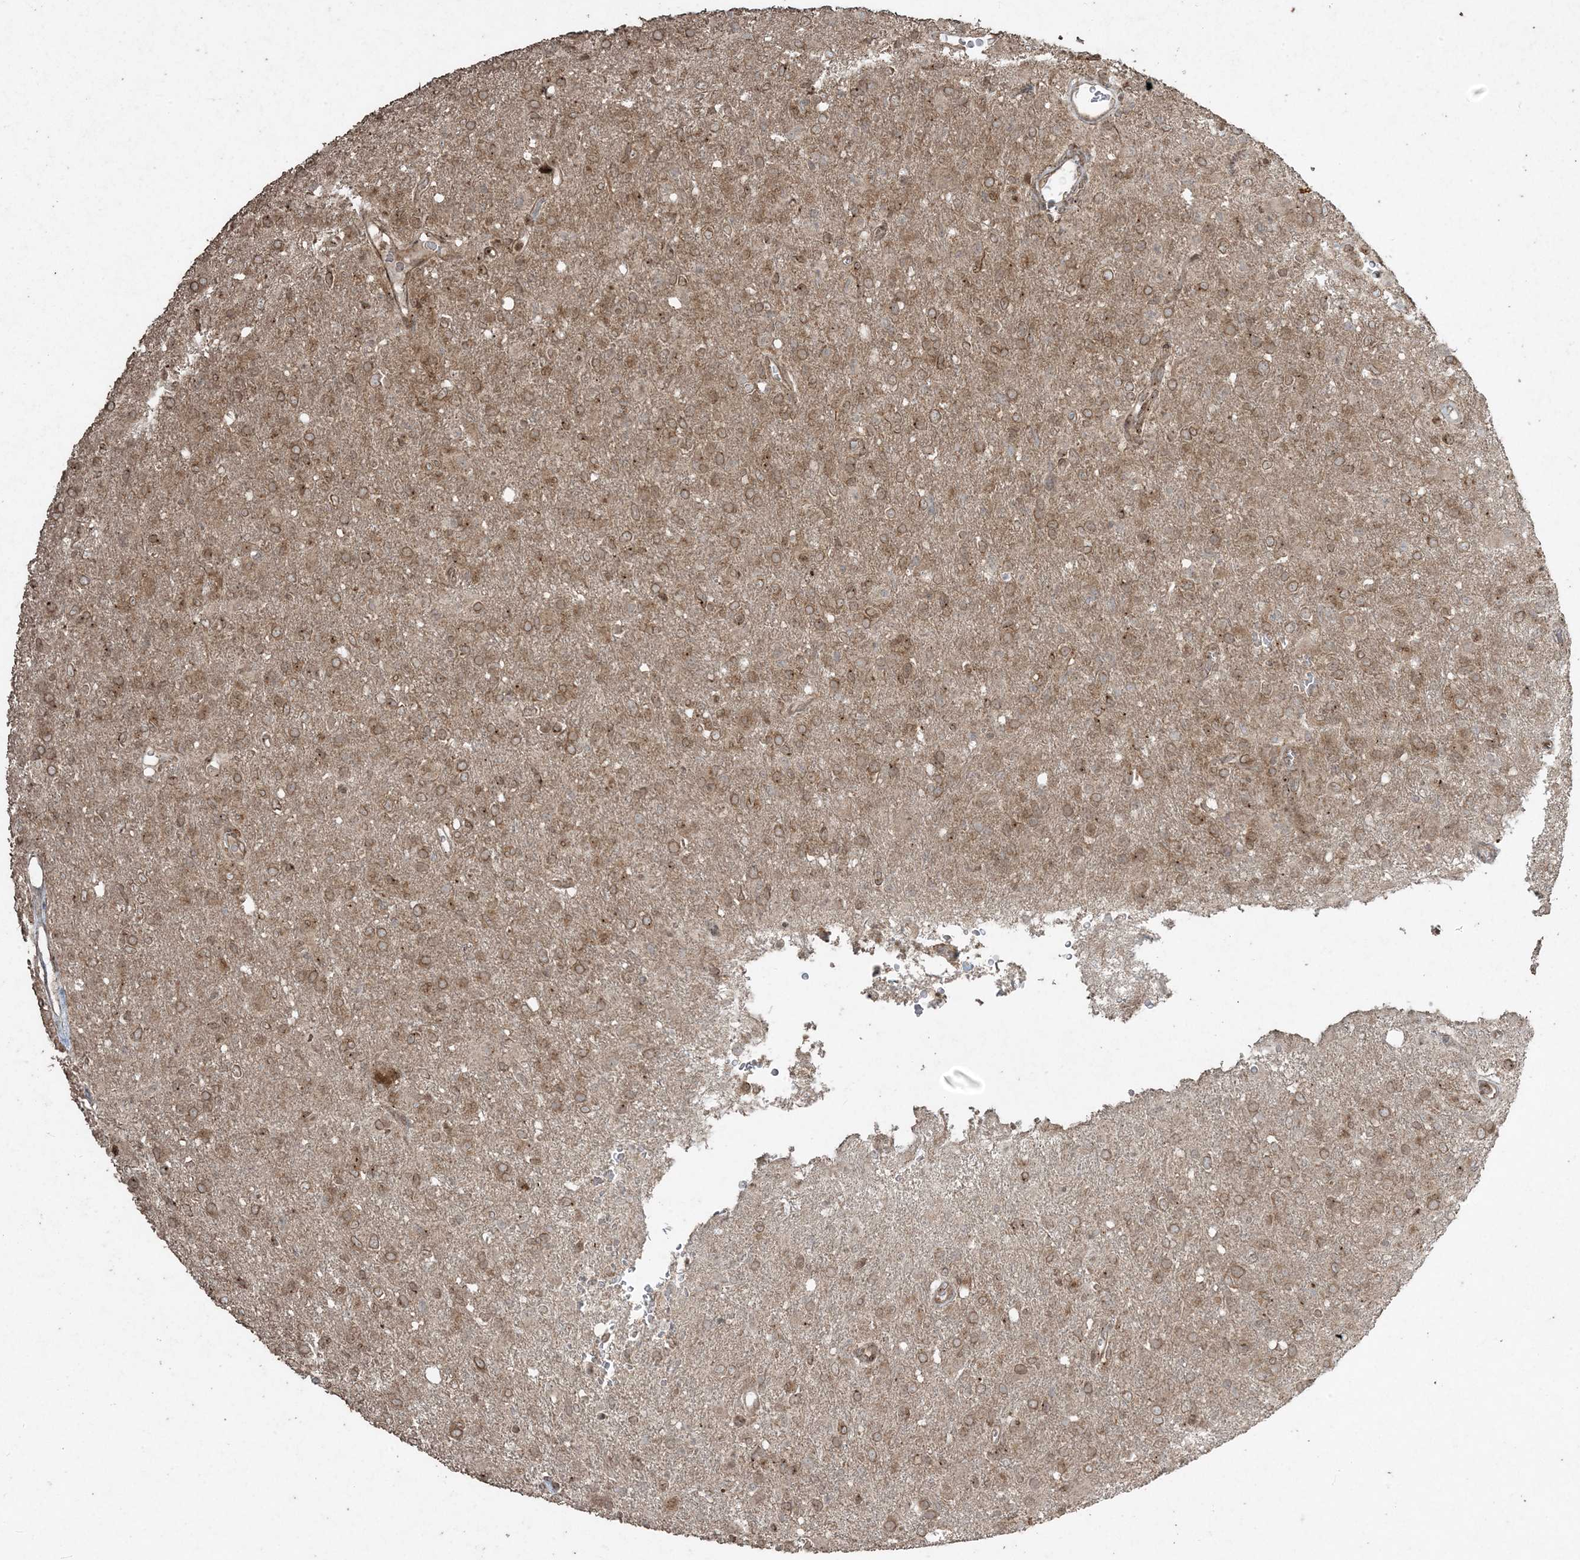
{"staining": {"intensity": "moderate", "quantity": ">75%", "location": "cytoplasmic/membranous"}, "tissue": "glioma", "cell_type": "Tumor cells", "image_type": "cancer", "snomed": [{"axis": "morphology", "description": "Glioma, malignant, High grade"}, {"axis": "topography", "description": "Brain"}], "caption": "Glioma stained for a protein demonstrates moderate cytoplasmic/membranous positivity in tumor cells. Immunohistochemistry (ihc) stains the protein in brown and the nuclei are stained blue.", "gene": "DDX19B", "patient": {"sex": "female", "age": 57}}